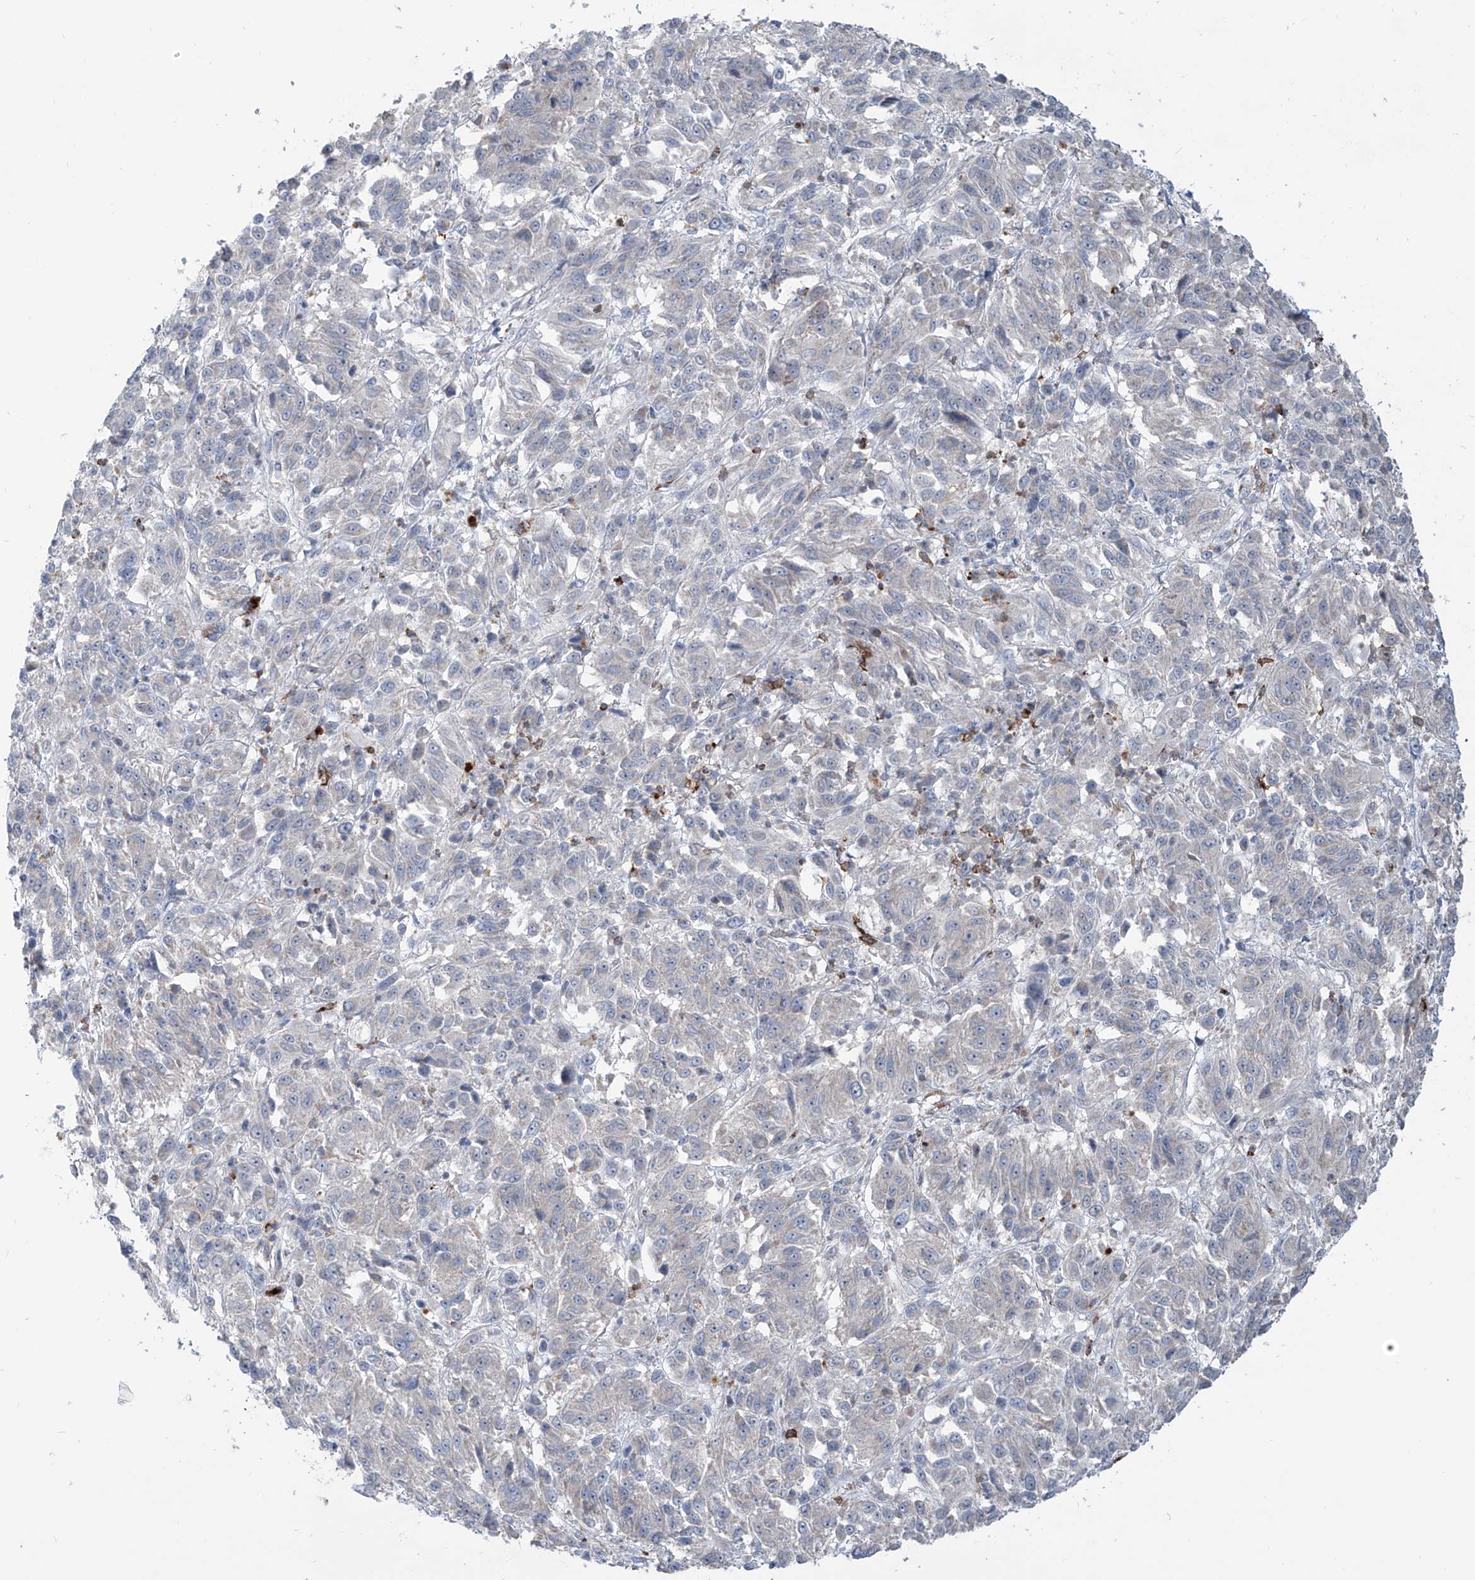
{"staining": {"intensity": "negative", "quantity": "none", "location": "none"}, "tissue": "melanoma", "cell_type": "Tumor cells", "image_type": "cancer", "snomed": [{"axis": "morphology", "description": "Malignant melanoma, Metastatic site"}, {"axis": "topography", "description": "Lung"}], "caption": "An IHC image of malignant melanoma (metastatic site) is shown. There is no staining in tumor cells of malignant melanoma (metastatic site). Nuclei are stained in blue.", "gene": "ZBTB48", "patient": {"sex": "male", "age": 64}}